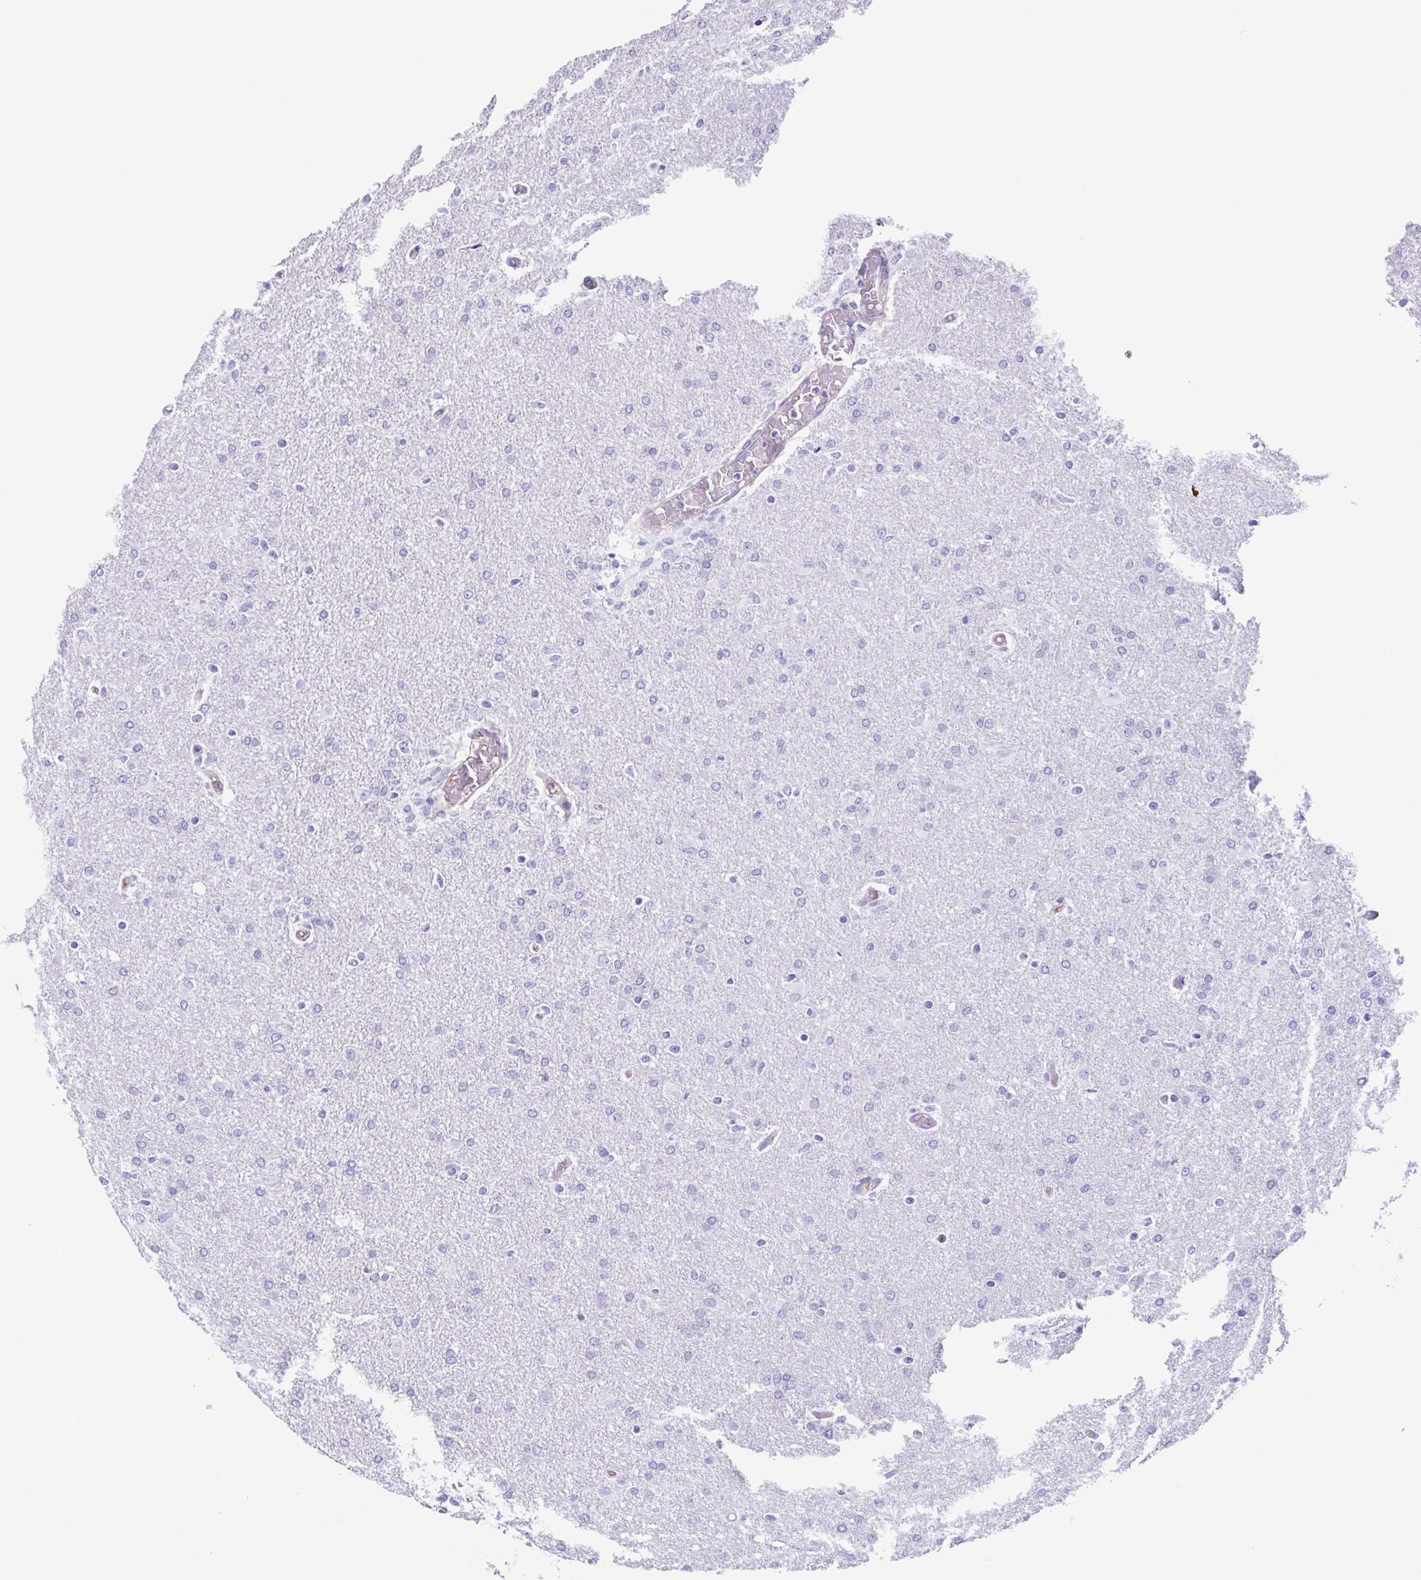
{"staining": {"intensity": "negative", "quantity": "none", "location": "none"}, "tissue": "glioma", "cell_type": "Tumor cells", "image_type": "cancer", "snomed": [{"axis": "morphology", "description": "Glioma, malignant, High grade"}, {"axis": "topography", "description": "Brain"}], "caption": "High power microscopy photomicrograph of an immunohistochemistry (IHC) photomicrograph of malignant high-grade glioma, revealing no significant staining in tumor cells. (Stains: DAB (3,3'-diaminobenzidine) immunohistochemistry with hematoxylin counter stain, Microscopy: brightfield microscopy at high magnification).", "gene": "CYP11B1", "patient": {"sex": "male", "age": 68}}